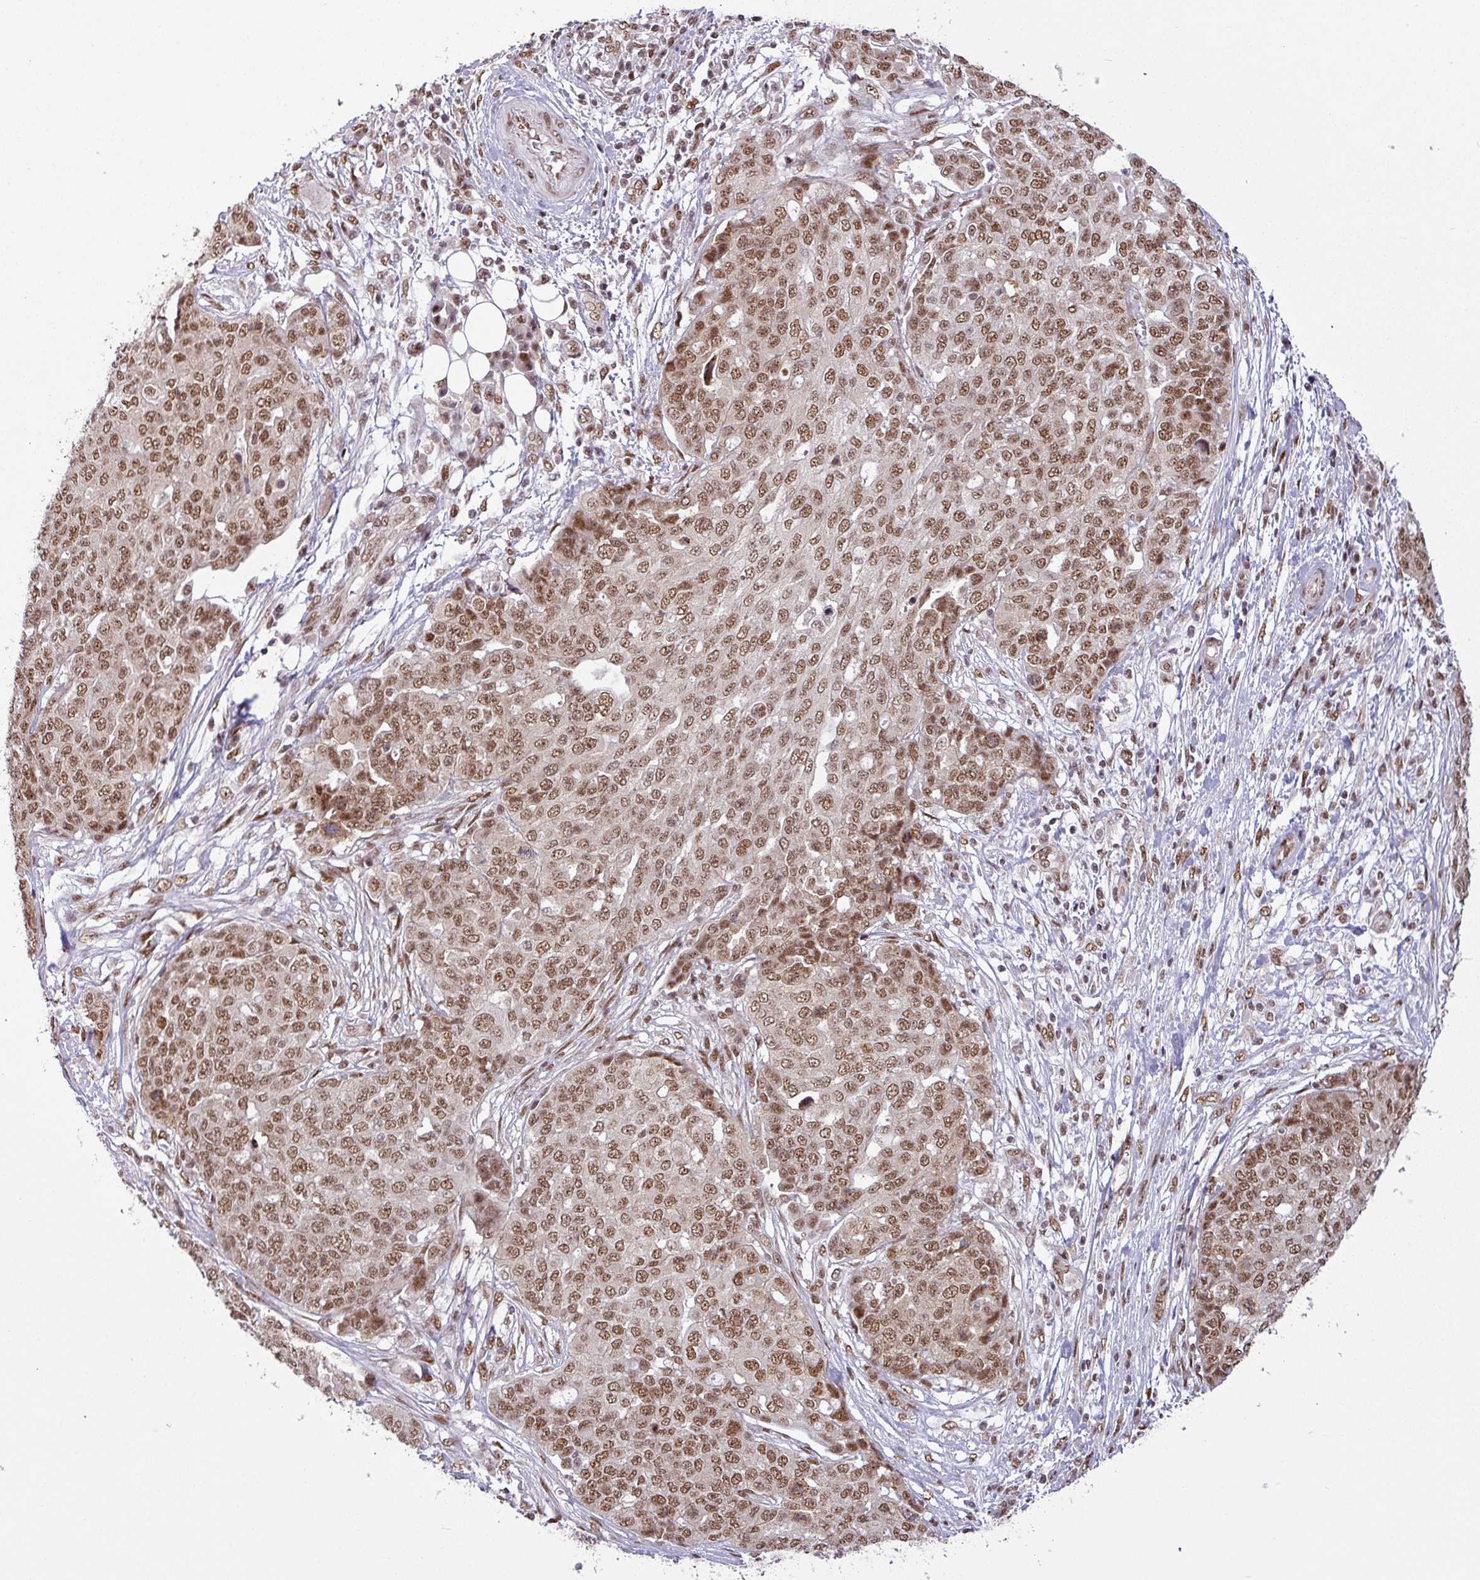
{"staining": {"intensity": "moderate", "quantity": ">75%", "location": "nuclear"}, "tissue": "ovarian cancer", "cell_type": "Tumor cells", "image_type": "cancer", "snomed": [{"axis": "morphology", "description": "Cystadenocarcinoma, serous, NOS"}, {"axis": "topography", "description": "Soft tissue"}, {"axis": "topography", "description": "Ovary"}], "caption": "Protein positivity by immunohistochemistry shows moderate nuclear staining in about >75% of tumor cells in ovarian cancer (serous cystadenocarcinoma). The staining was performed using DAB to visualize the protein expression in brown, while the nuclei were stained in blue with hematoxylin (Magnification: 20x).", "gene": "SRSF2", "patient": {"sex": "female", "age": 57}}